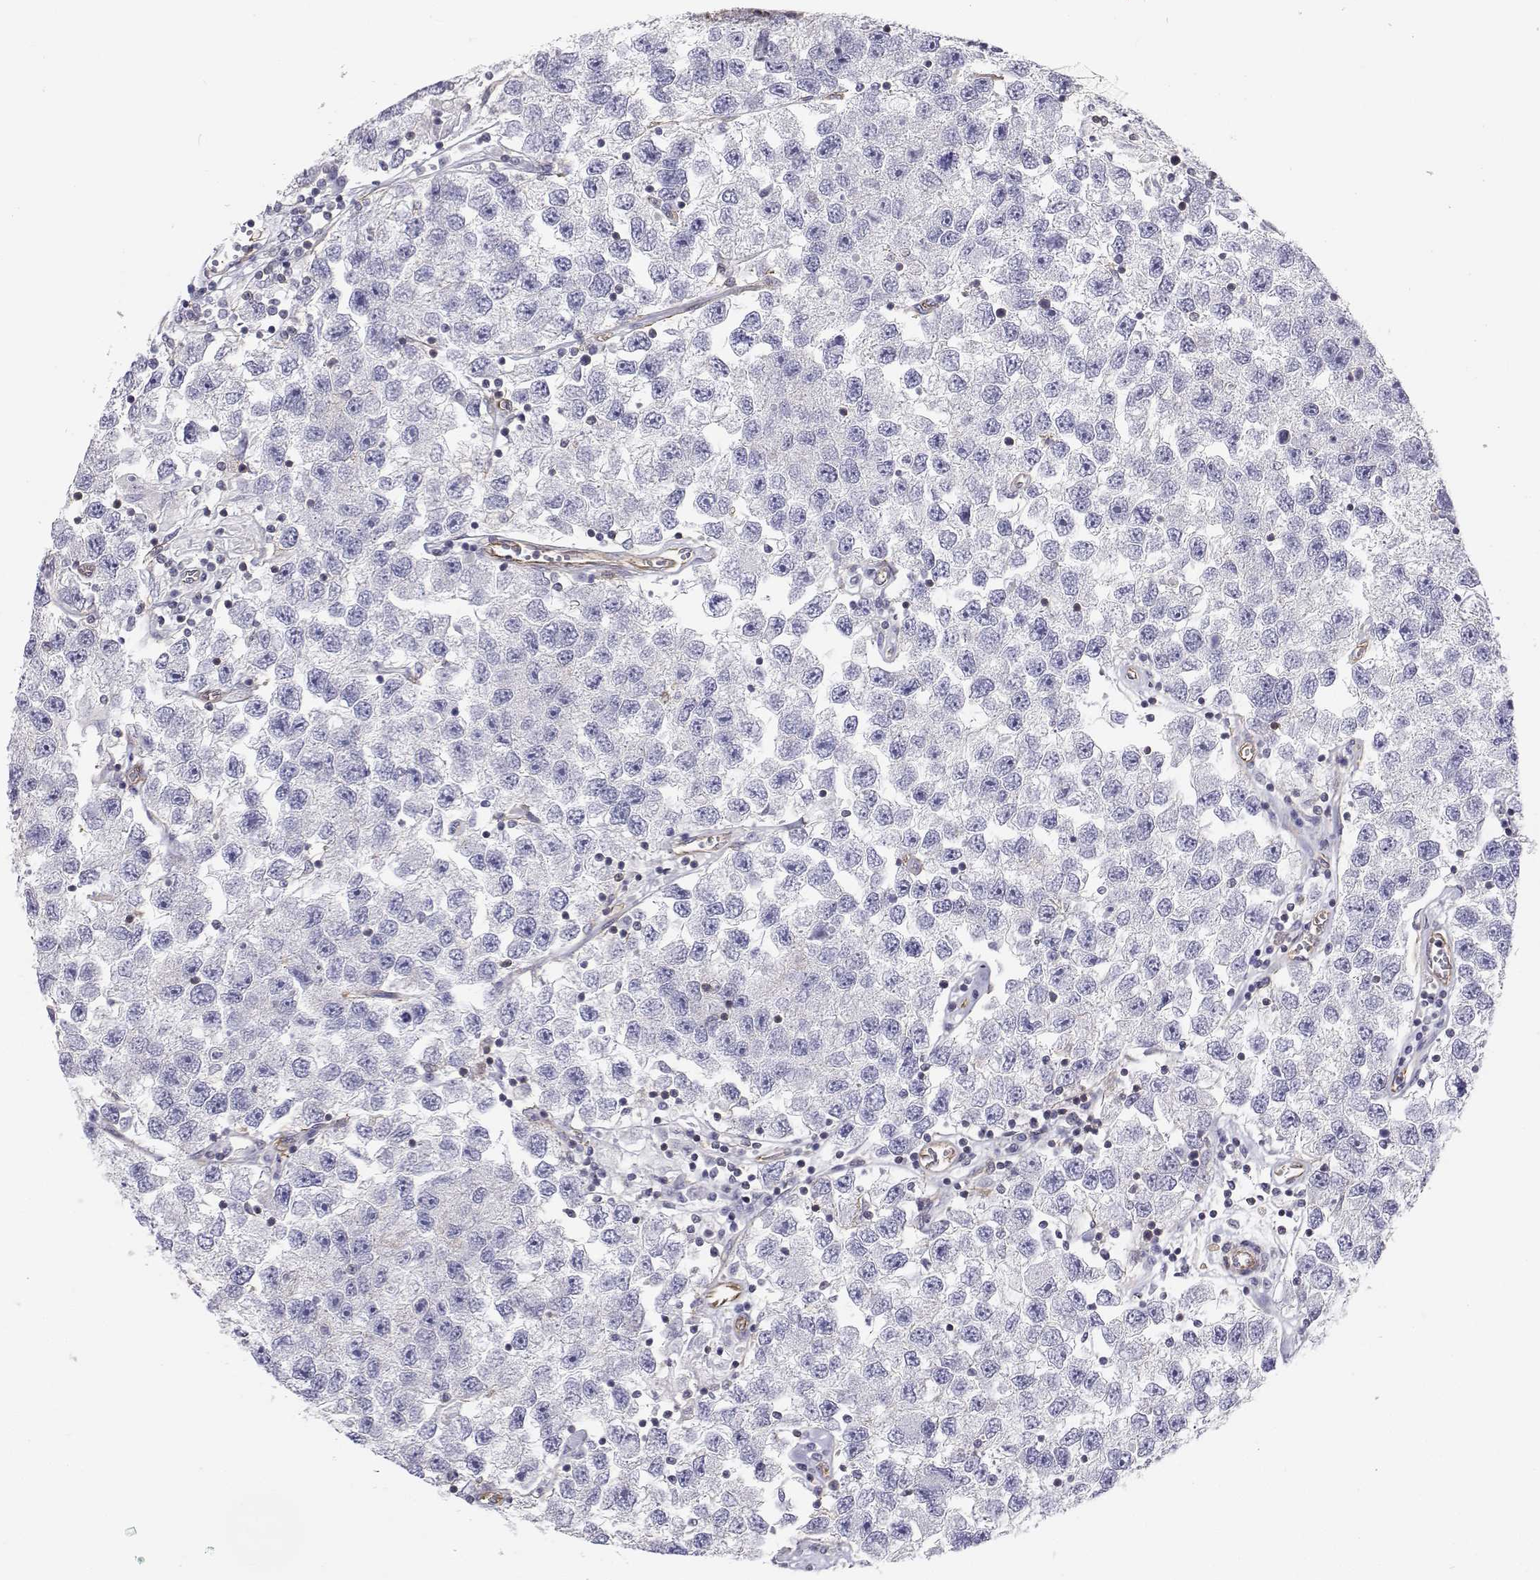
{"staining": {"intensity": "negative", "quantity": "none", "location": "none"}, "tissue": "testis cancer", "cell_type": "Tumor cells", "image_type": "cancer", "snomed": [{"axis": "morphology", "description": "Seminoma, NOS"}, {"axis": "topography", "description": "Testis"}], "caption": "There is no significant staining in tumor cells of testis seminoma.", "gene": "MYH9", "patient": {"sex": "male", "age": 26}}